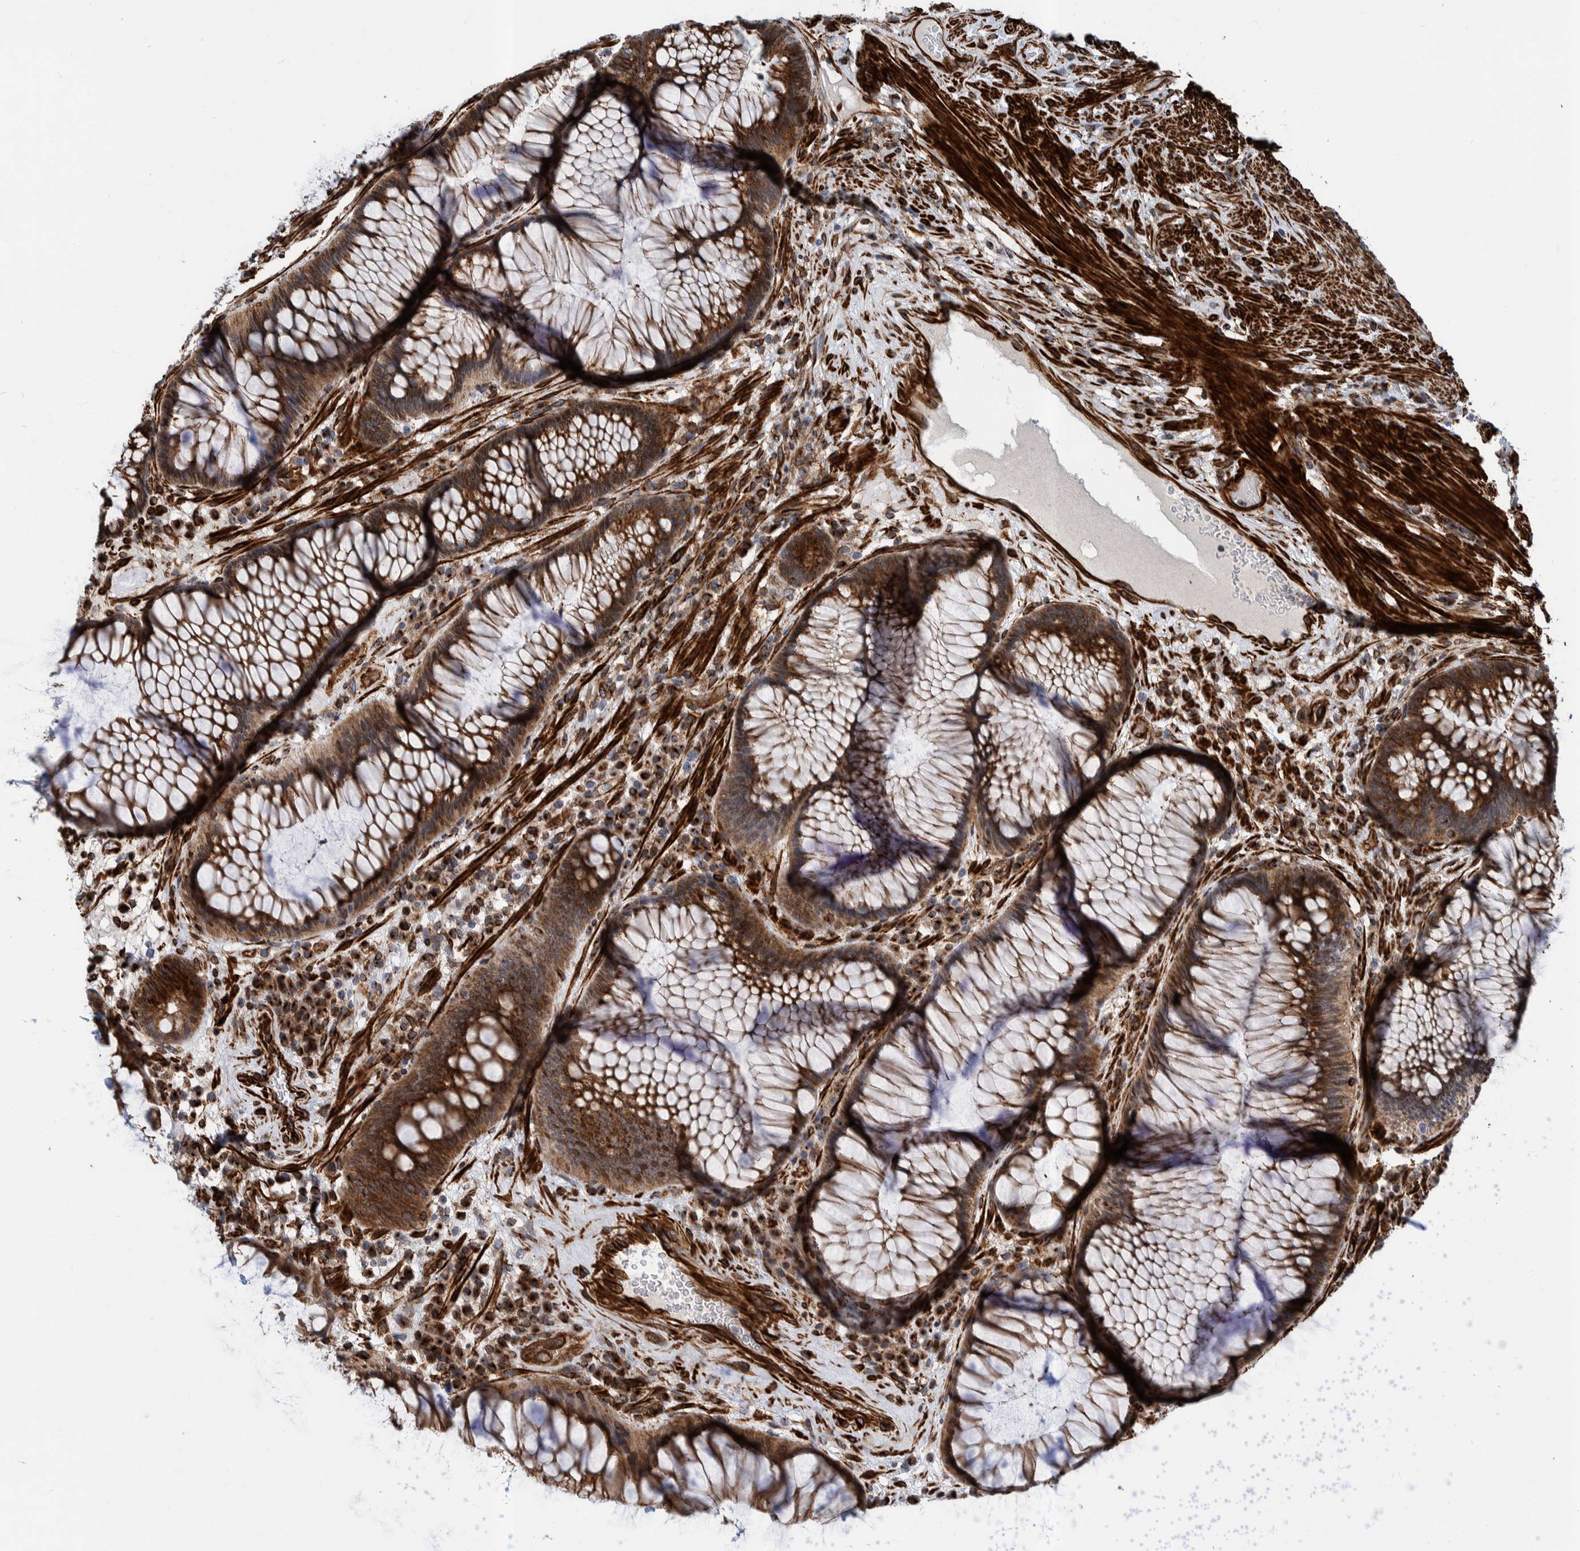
{"staining": {"intensity": "strong", "quantity": ">75%", "location": "cytoplasmic/membranous,nuclear"}, "tissue": "rectum", "cell_type": "Glandular cells", "image_type": "normal", "snomed": [{"axis": "morphology", "description": "Normal tissue, NOS"}, {"axis": "topography", "description": "Rectum"}], "caption": "Immunohistochemistry staining of unremarkable rectum, which reveals high levels of strong cytoplasmic/membranous,nuclear positivity in about >75% of glandular cells indicating strong cytoplasmic/membranous,nuclear protein staining. The staining was performed using DAB (3,3'-diaminobenzidine) (brown) for protein detection and nuclei were counterstained in hematoxylin (blue).", "gene": "CCDC57", "patient": {"sex": "male", "age": 51}}